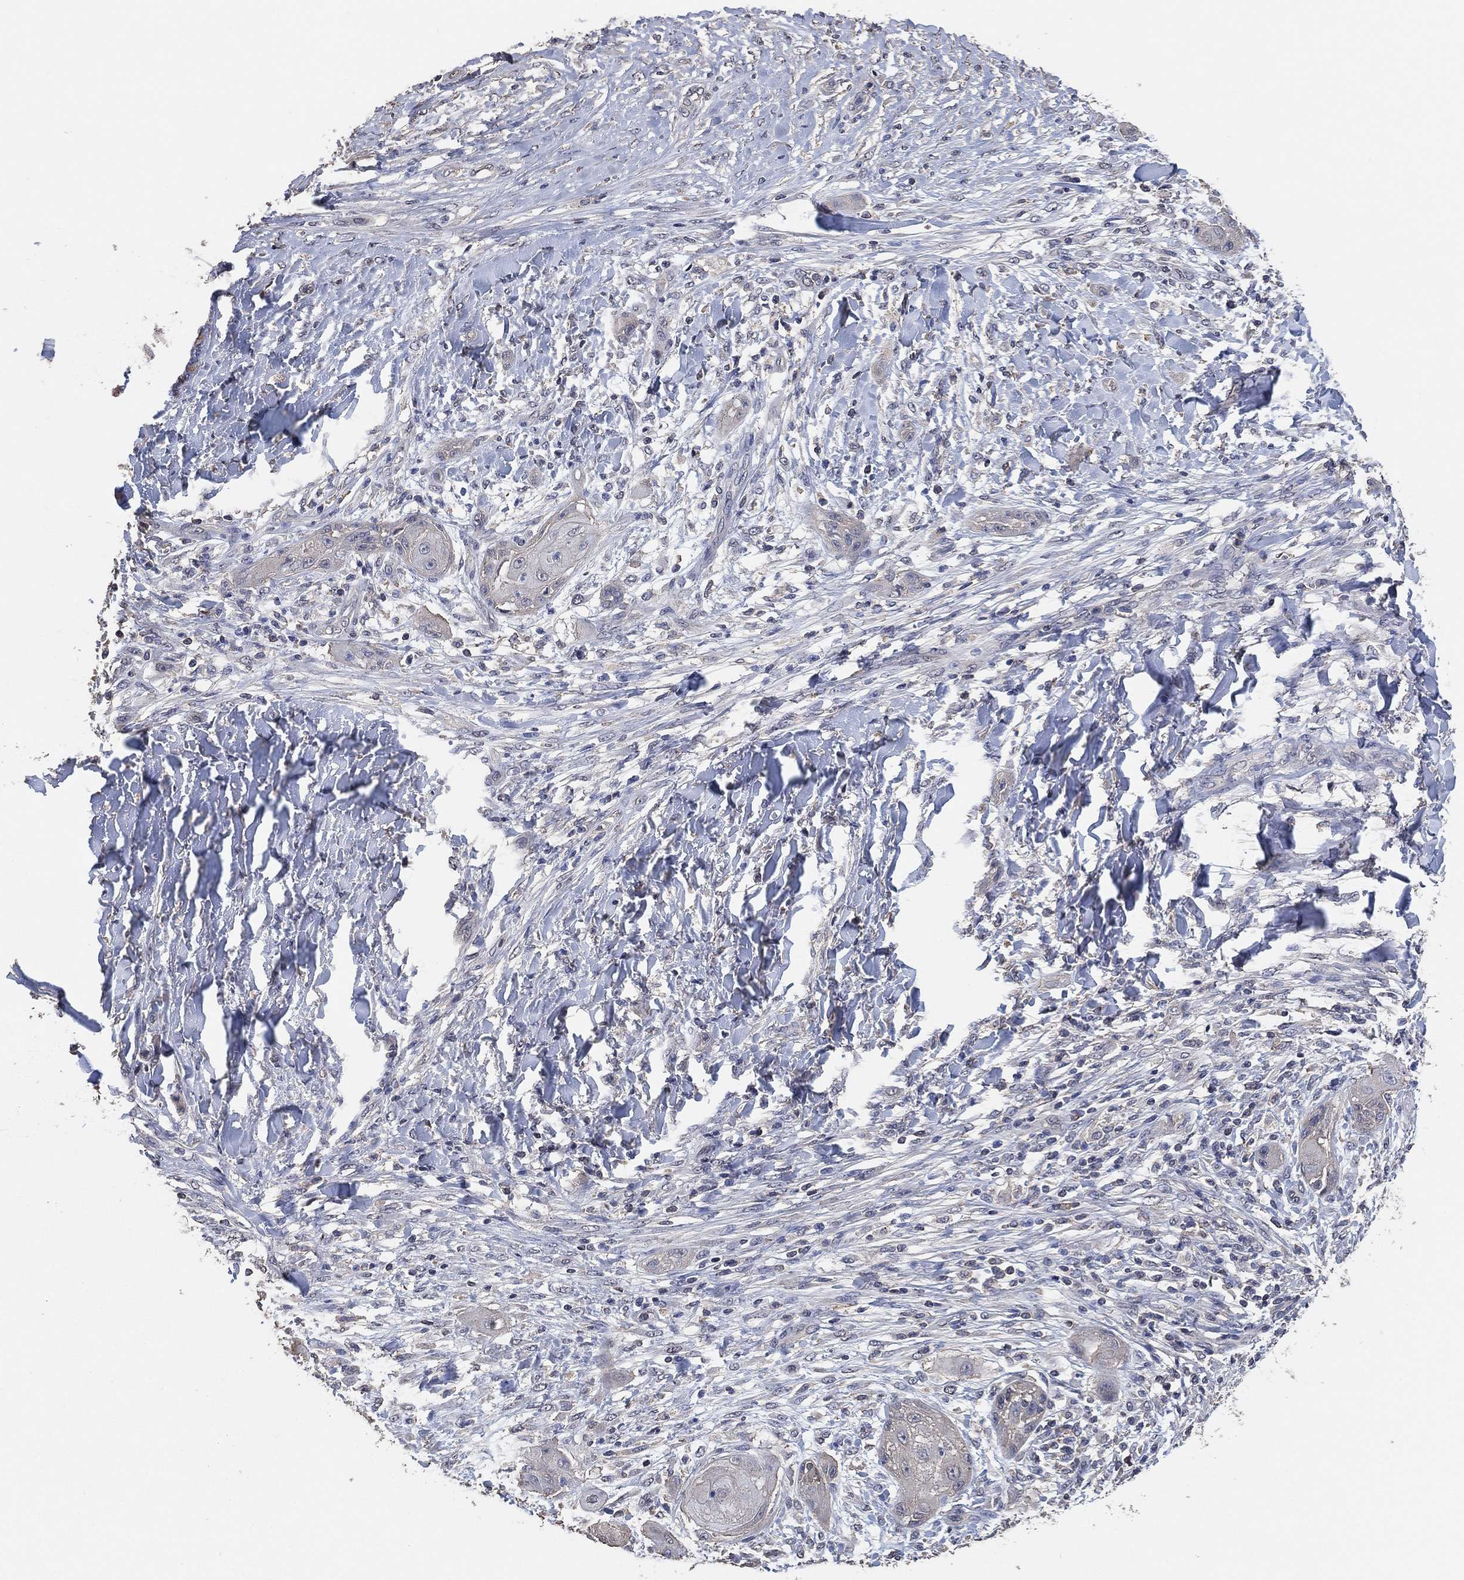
{"staining": {"intensity": "negative", "quantity": "none", "location": "none"}, "tissue": "skin cancer", "cell_type": "Tumor cells", "image_type": "cancer", "snomed": [{"axis": "morphology", "description": "Squamous cell carcinoma, NOS"}, {"axis": "topography", "description": "Skin"}], "caption": "There is no significant positivity in tumor cells of squamous cell carcinoma (skin). (Stains: DAB (3,3'-diaminobenzidine) immunohistochemistry with hematoxylin counter stain, Microscopy: brightfield microscopy at high magnification).", "gene": "KLK5", "patient": {"sex": "male", "age": 62}}